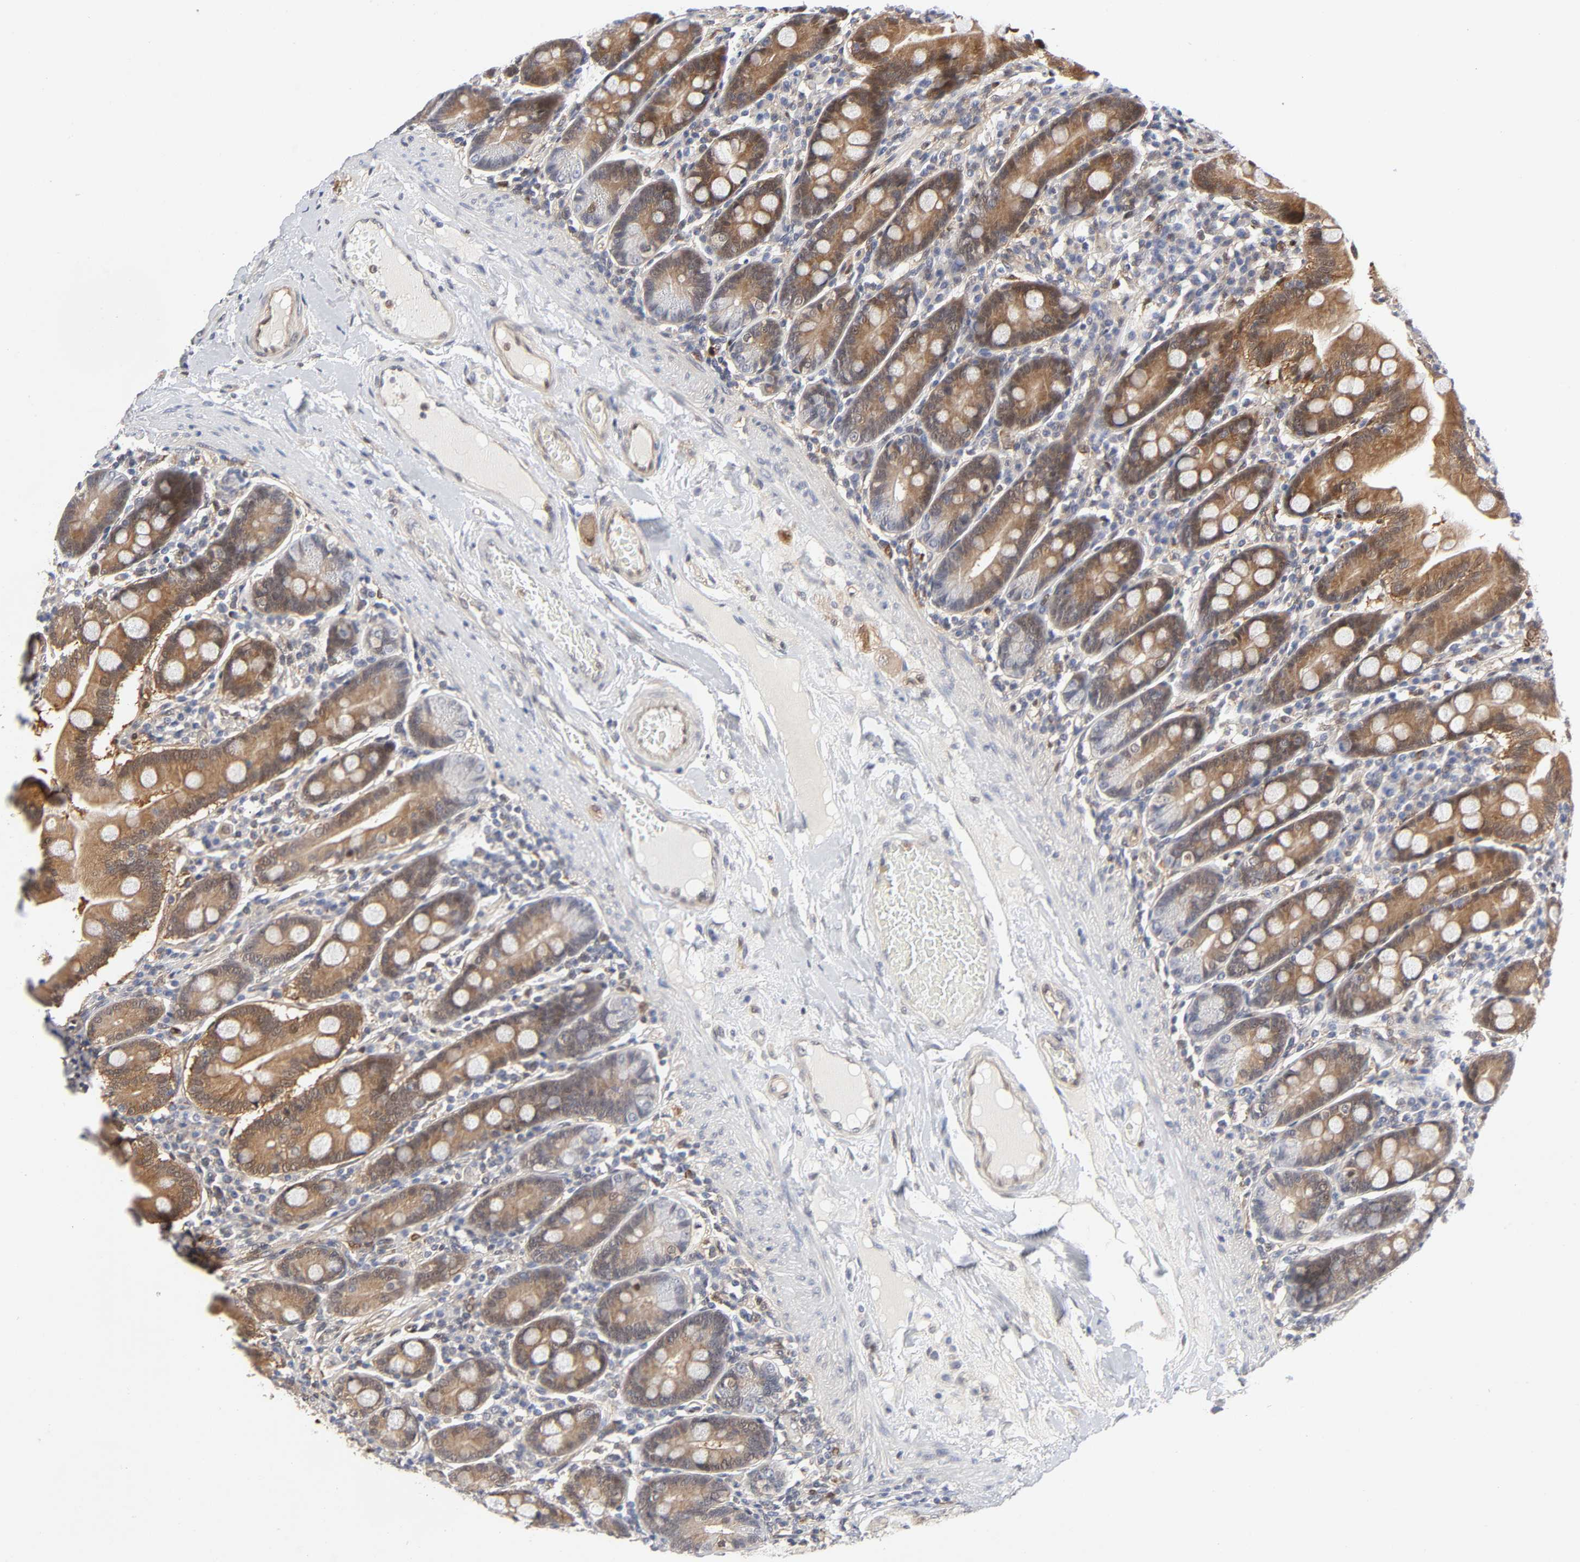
{"staining": {"intensity": "weak", "quantity": ">75%", "location": "cytoplasmic/membranous"}, "tissue": "duodenum", "cell_type": "Glandular cells", "image_type": "normal", "snomed": [{"axis": "morphology", "description": "Normal tissue, NOS"}, {"axis": "topography", "description": "Duodenum"}], "caption": "Immunohistochemical staining of normal duodenum demonstrates weak cytoplasmic/membranous protein expression in about >75% of glandular cells.", "gene": "PTEN", "patient": {"sex": "male", "age": 50}}